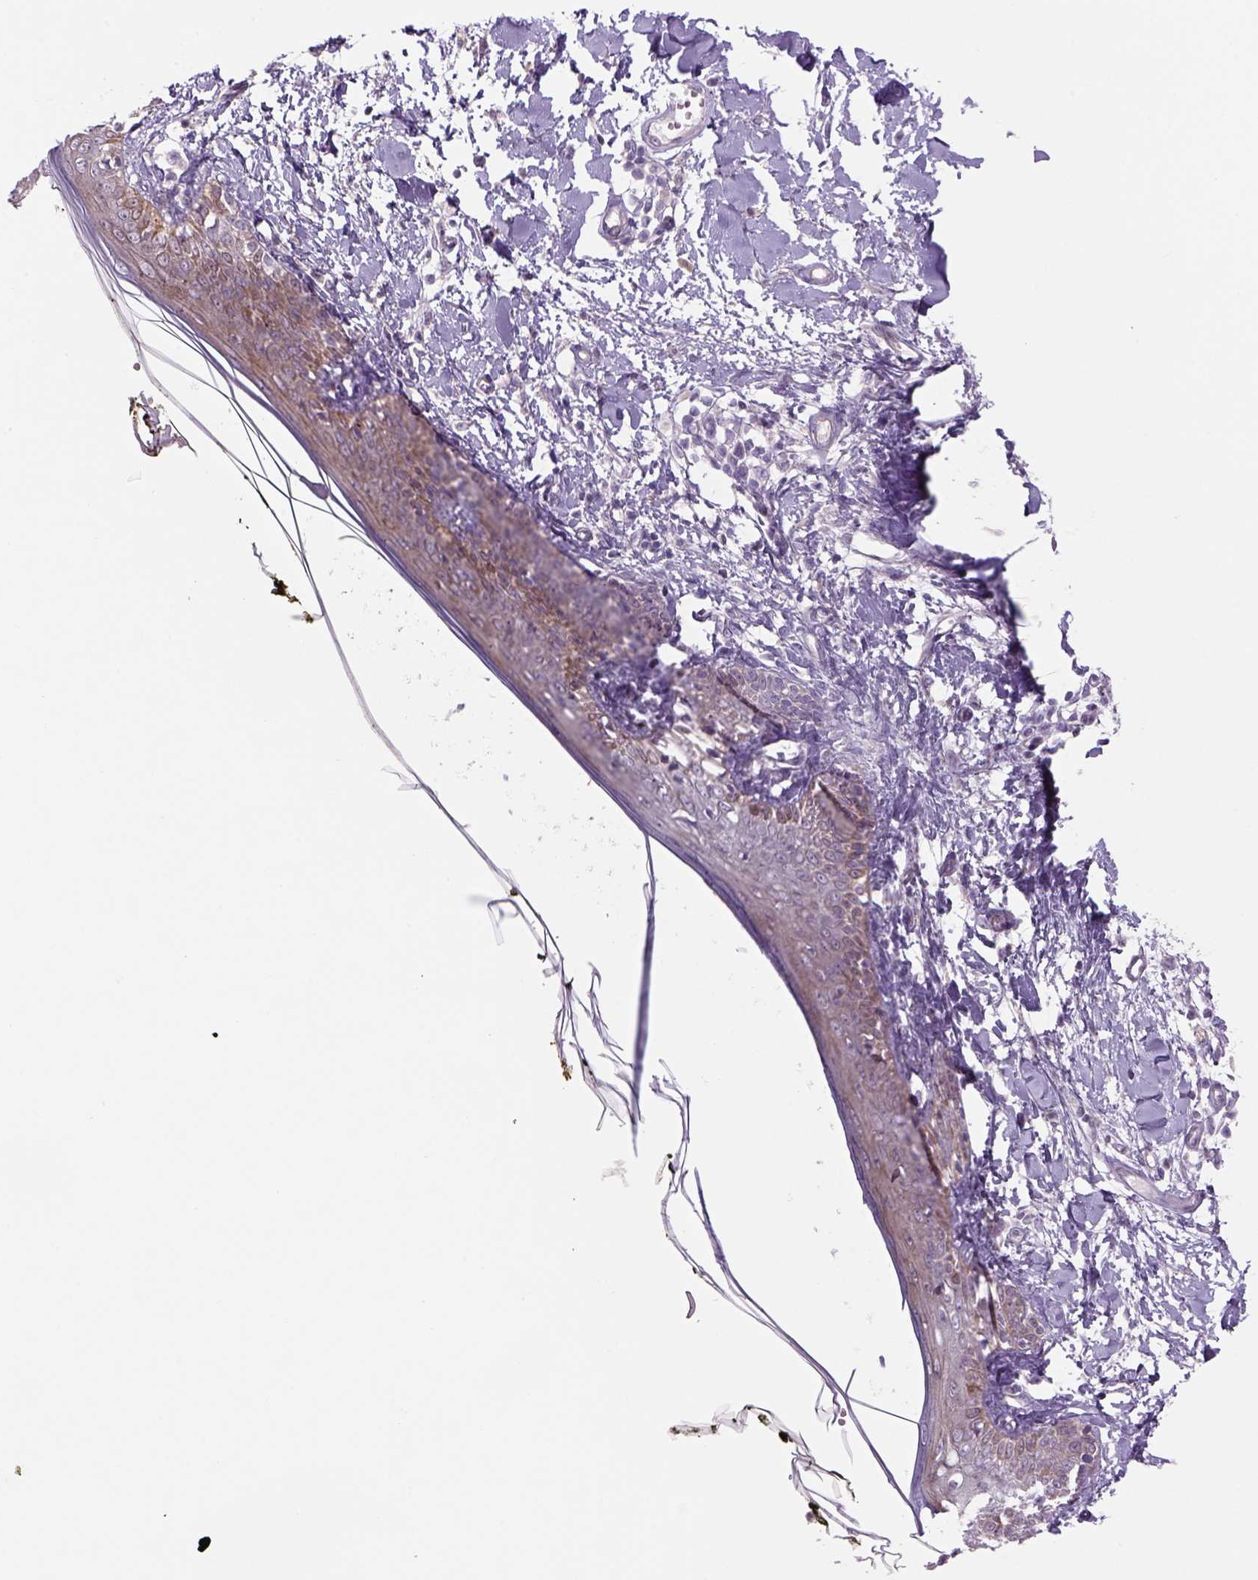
{"staining": {"intensity": "negative", "quantity": "none", "location": "none"}, "tissue": "skin", "cell_type": "Fibroblasts", "image_type": "normal", "snomed": [{"axis": "morphology", "description": "Normal tissue, NOS"}, {"axis": "topography", "description": "Skin"}], "caption": "Protein analysis of normal skin exhibits no significant expression in fibroblasts. Brightfield microscopy of immunohistochemistry (IHC) stained with DAB (3,3'-diaminobenzidine) (brown) and hematoxylin (blue), captured at high magnification.", "gene": "ADGRV1", "patient": {"sex": "male", "age": 76}}